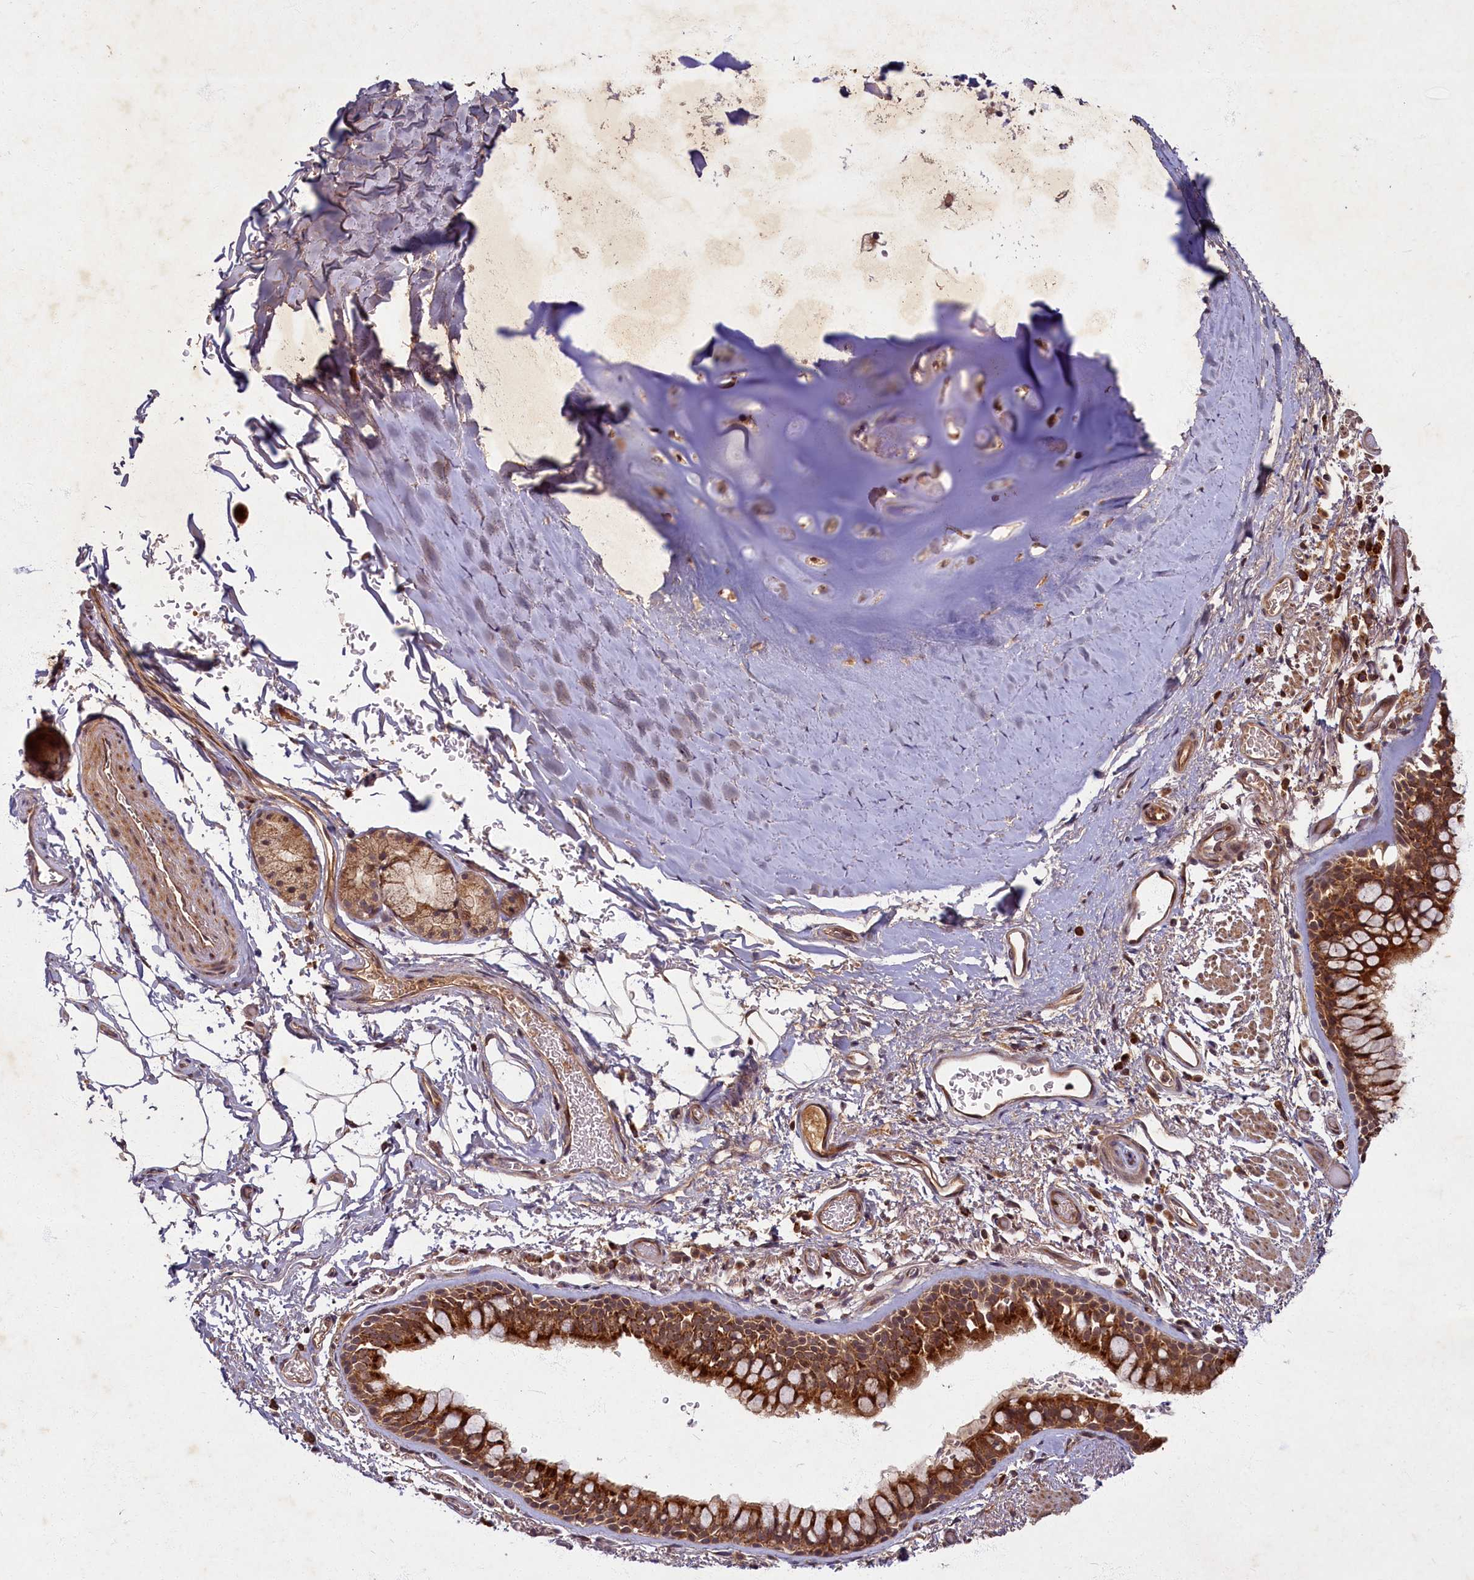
{"staining": {"intensity": "strong", "quantity": ">75%", "location": "cytoplasmic/membranous"}, "tissue": "bronchus", "cell_type": "Respiratory epithelial cells", "image_type": "normal", "snomed": [{"axis": "morphology", "description": "Normal tissue, NOS"}, {"axis": "topography", "description": "Bronchus"}], "caption": "IHC photomicrograph of benign human bronchus stained for a protein (brown), which shows high levels of strong cytoplasmic/membranous staining in approximately >75% of respiratory epithelial cells.", "gene": "SLC11A2", "patient": {"sex": "male", "age": 65}}